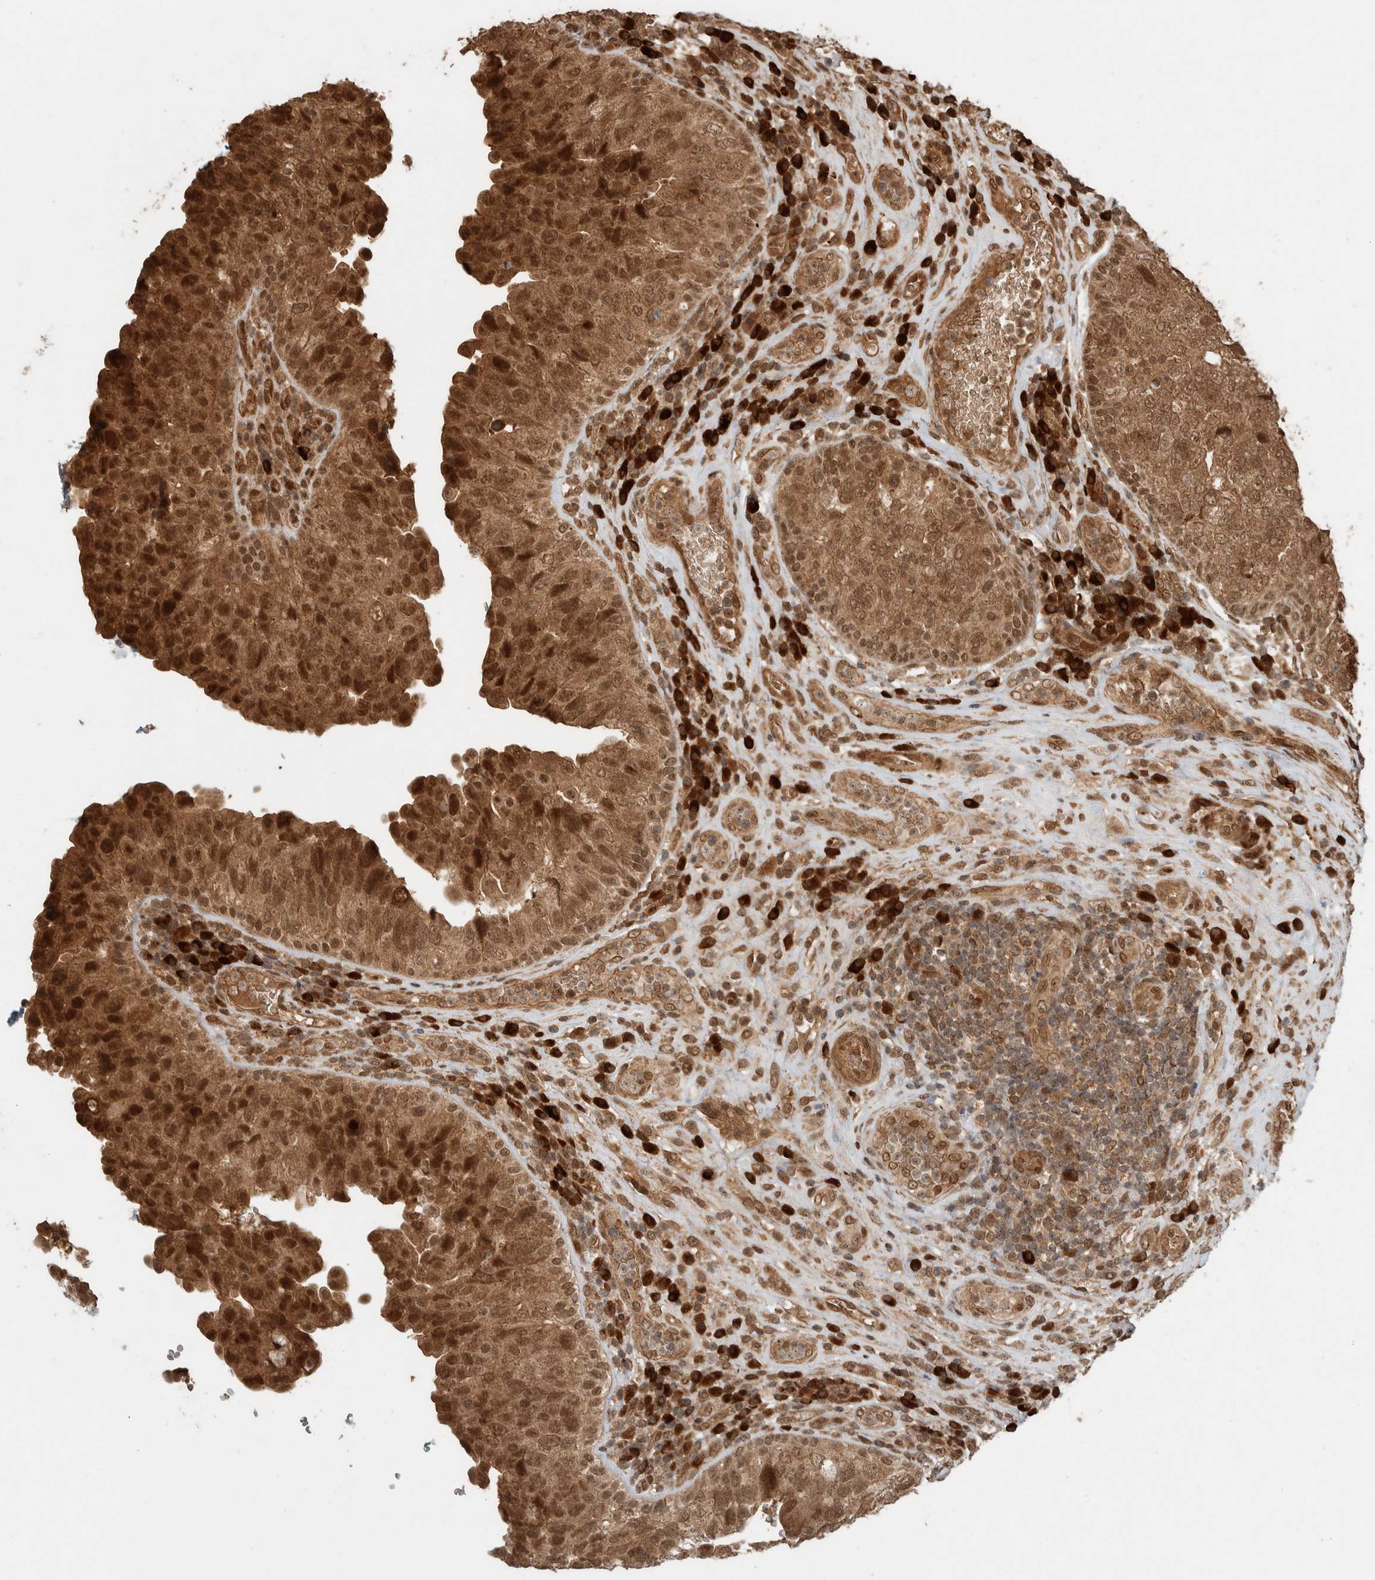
{"staining": {"intensity": "moderate", "quantity": ">75%", "location": "cytoplasmic/membranous,nuclear"}, "tissue": "urothelial cancer", "cell_type": "Tumor cells", "image_type": "cancer", "snomed": [{"axis": "morphology", "description": "Urothelial carcinoma, High grade"}, {"axis": "topography", "description": "Urinary bladder"}], "caption": "Protein expression analysis of urothelial cancer demonstrates moderate cytoplasmic/membranous and nuclear staining in about >75% of tumor cells. The staining is performed using DAB (3,3'-diaminobenzidine) brown chromogen to label protein expression. The nuclei are counter-stained blue using hematoxylin.", "gene": "CNTROB", "patient": {"sex": "female", "age": 82}}